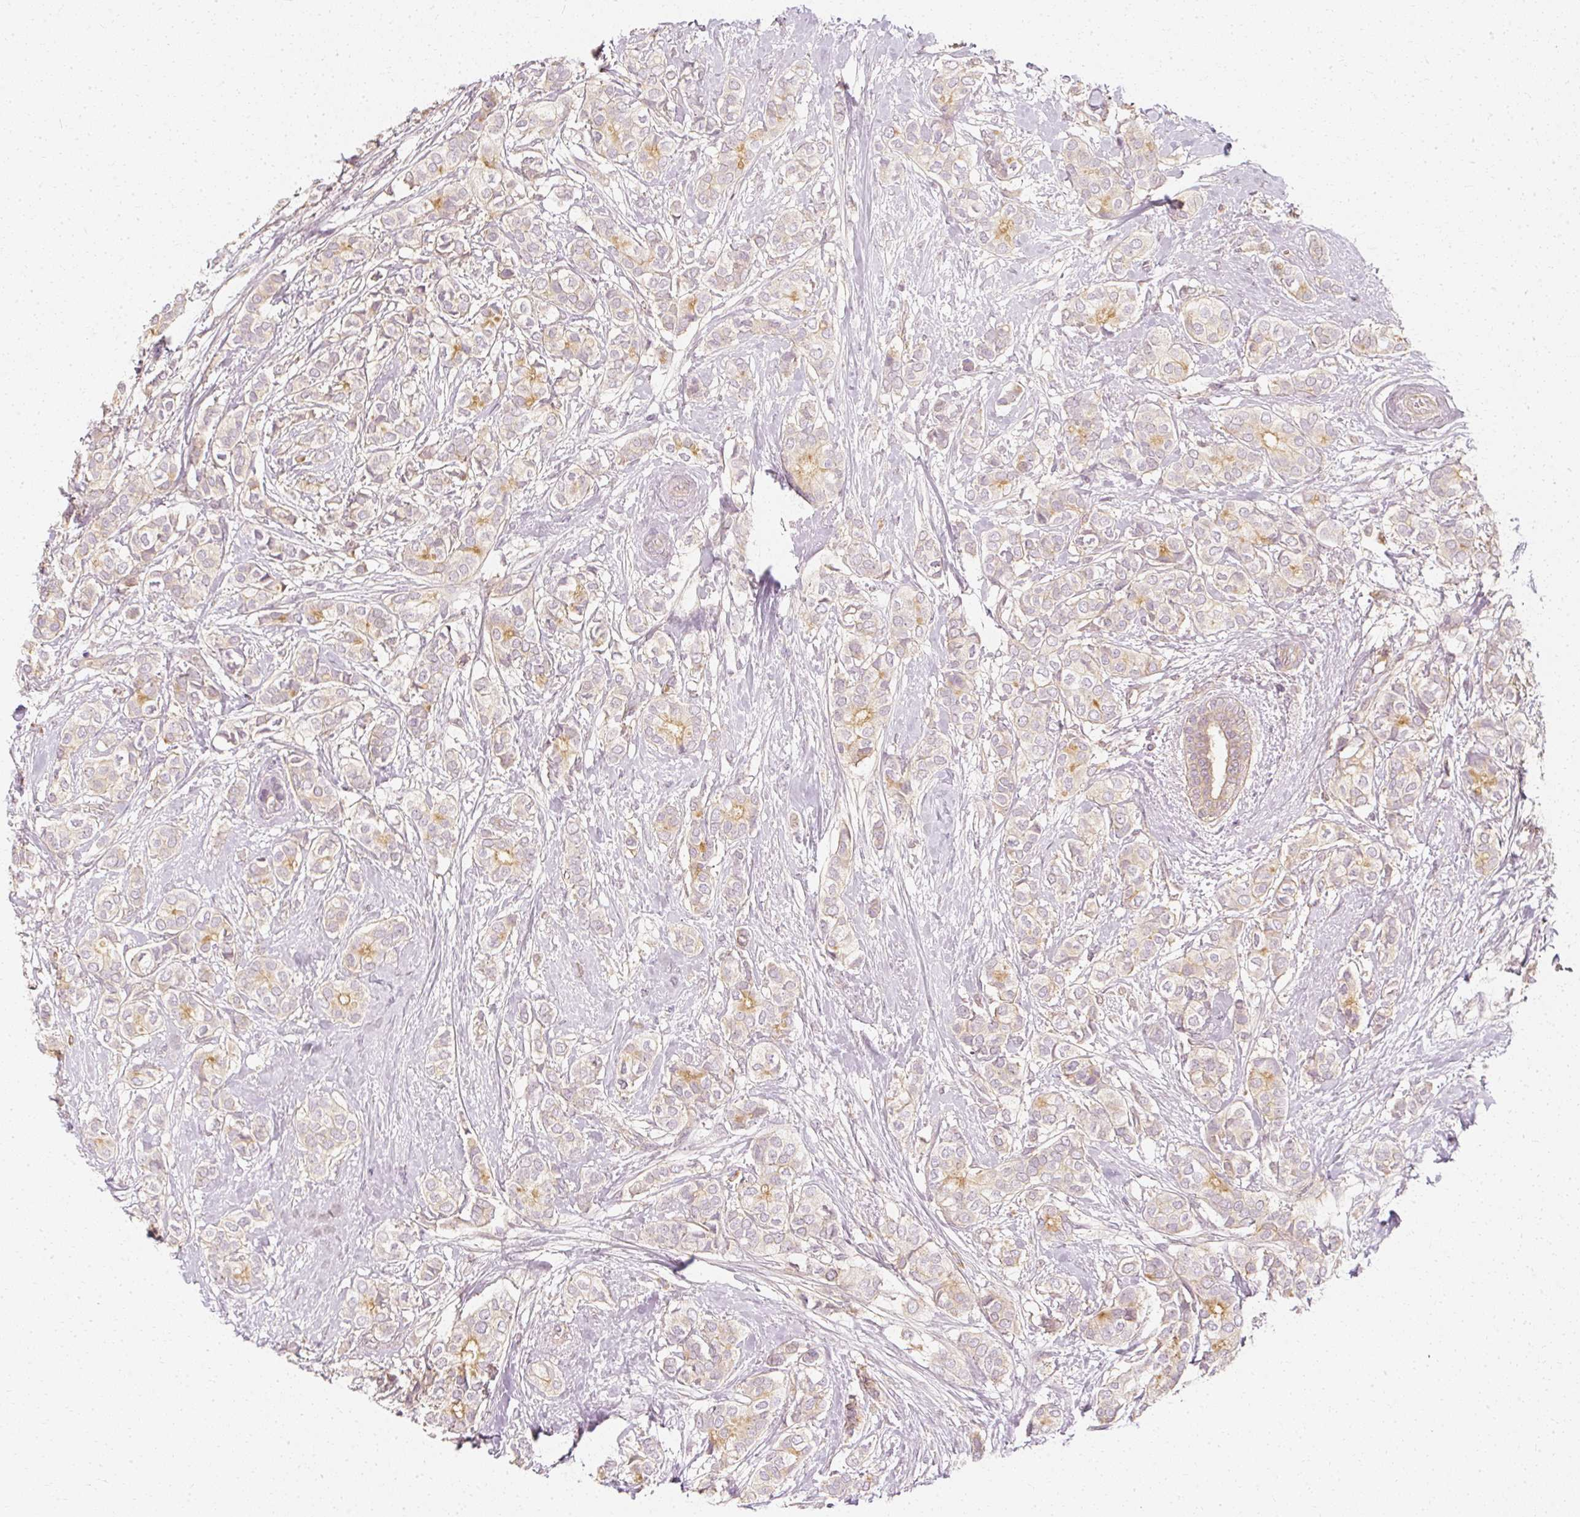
{"staining": {"intensity": "weak", "quantity": "<25%", "location": "cytoplasmic/membranous"}, "tissue": "breast cancer", "cell_type": "Tumor cells", "image_type": "cancer", "snomed": [{"axis": "morphology", "description": "Duct carcinoma"}, {"axis": "topography", "description": "Breast"}], "caption": "This is an immunohistochemistry (IHC) image of human breast cancer. There is no positivity in tumor cells.", "gene": "GNAQ", "patient": {"sex": "female", "age": 73}}